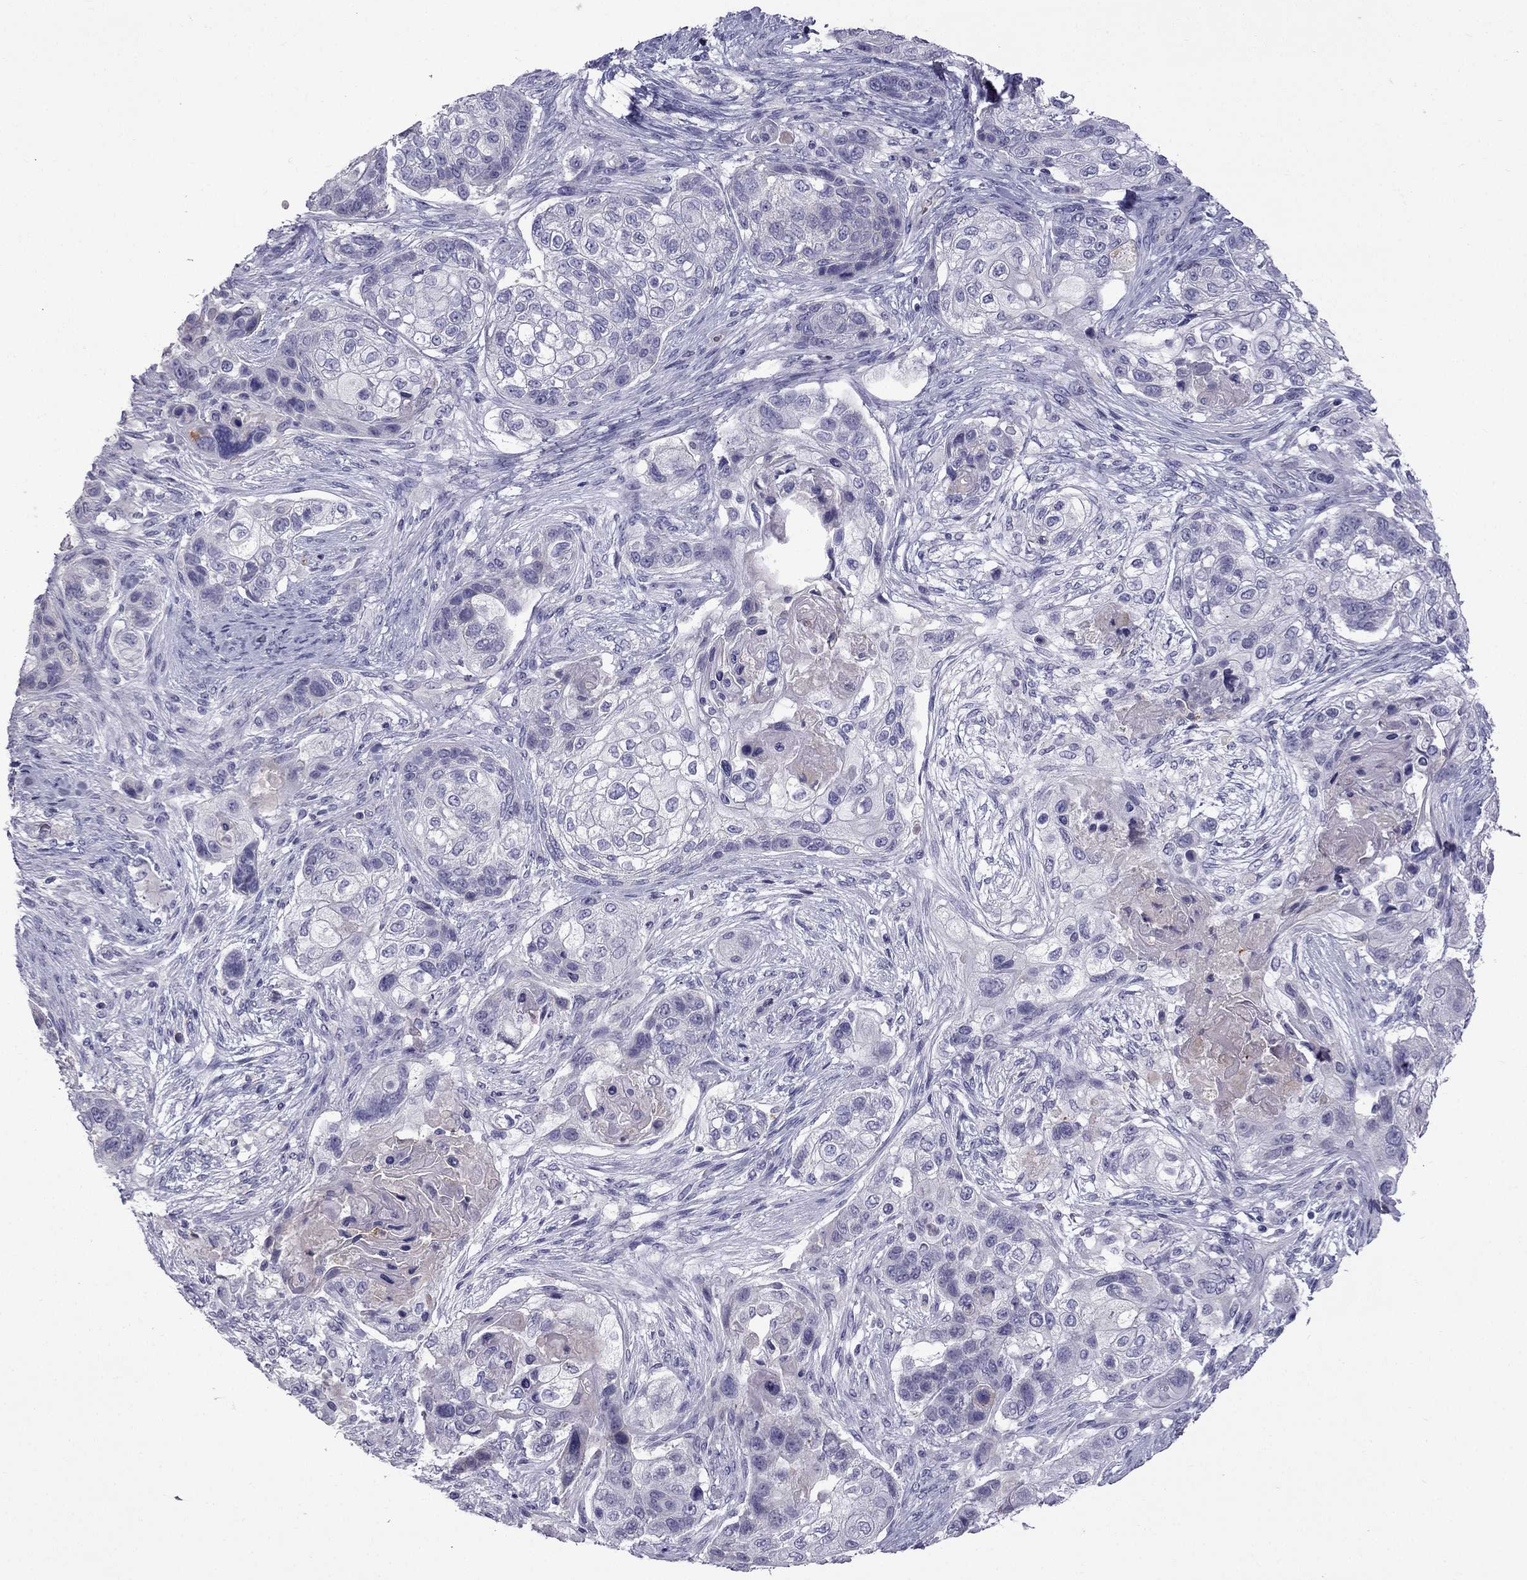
{"staining": {"intensity": "negative", "quantity": "none", "location": "none"}, "tissue": "lung cancer", "cell_type": "Tumor cells", "image_type": "cancer", "snomed": [{"axis": "morphology", "description": "Squamous cell carcinoma, NOS"}, {"axis": "topography", "description": "Lung"}], "caption": "DAB immunohistochemical staining of squamous cell carcinoma (lung) demonstrates no significant staining in tumor cells.", "gene": "STOML3", "patient": {"sex": "male", "age": 69}}